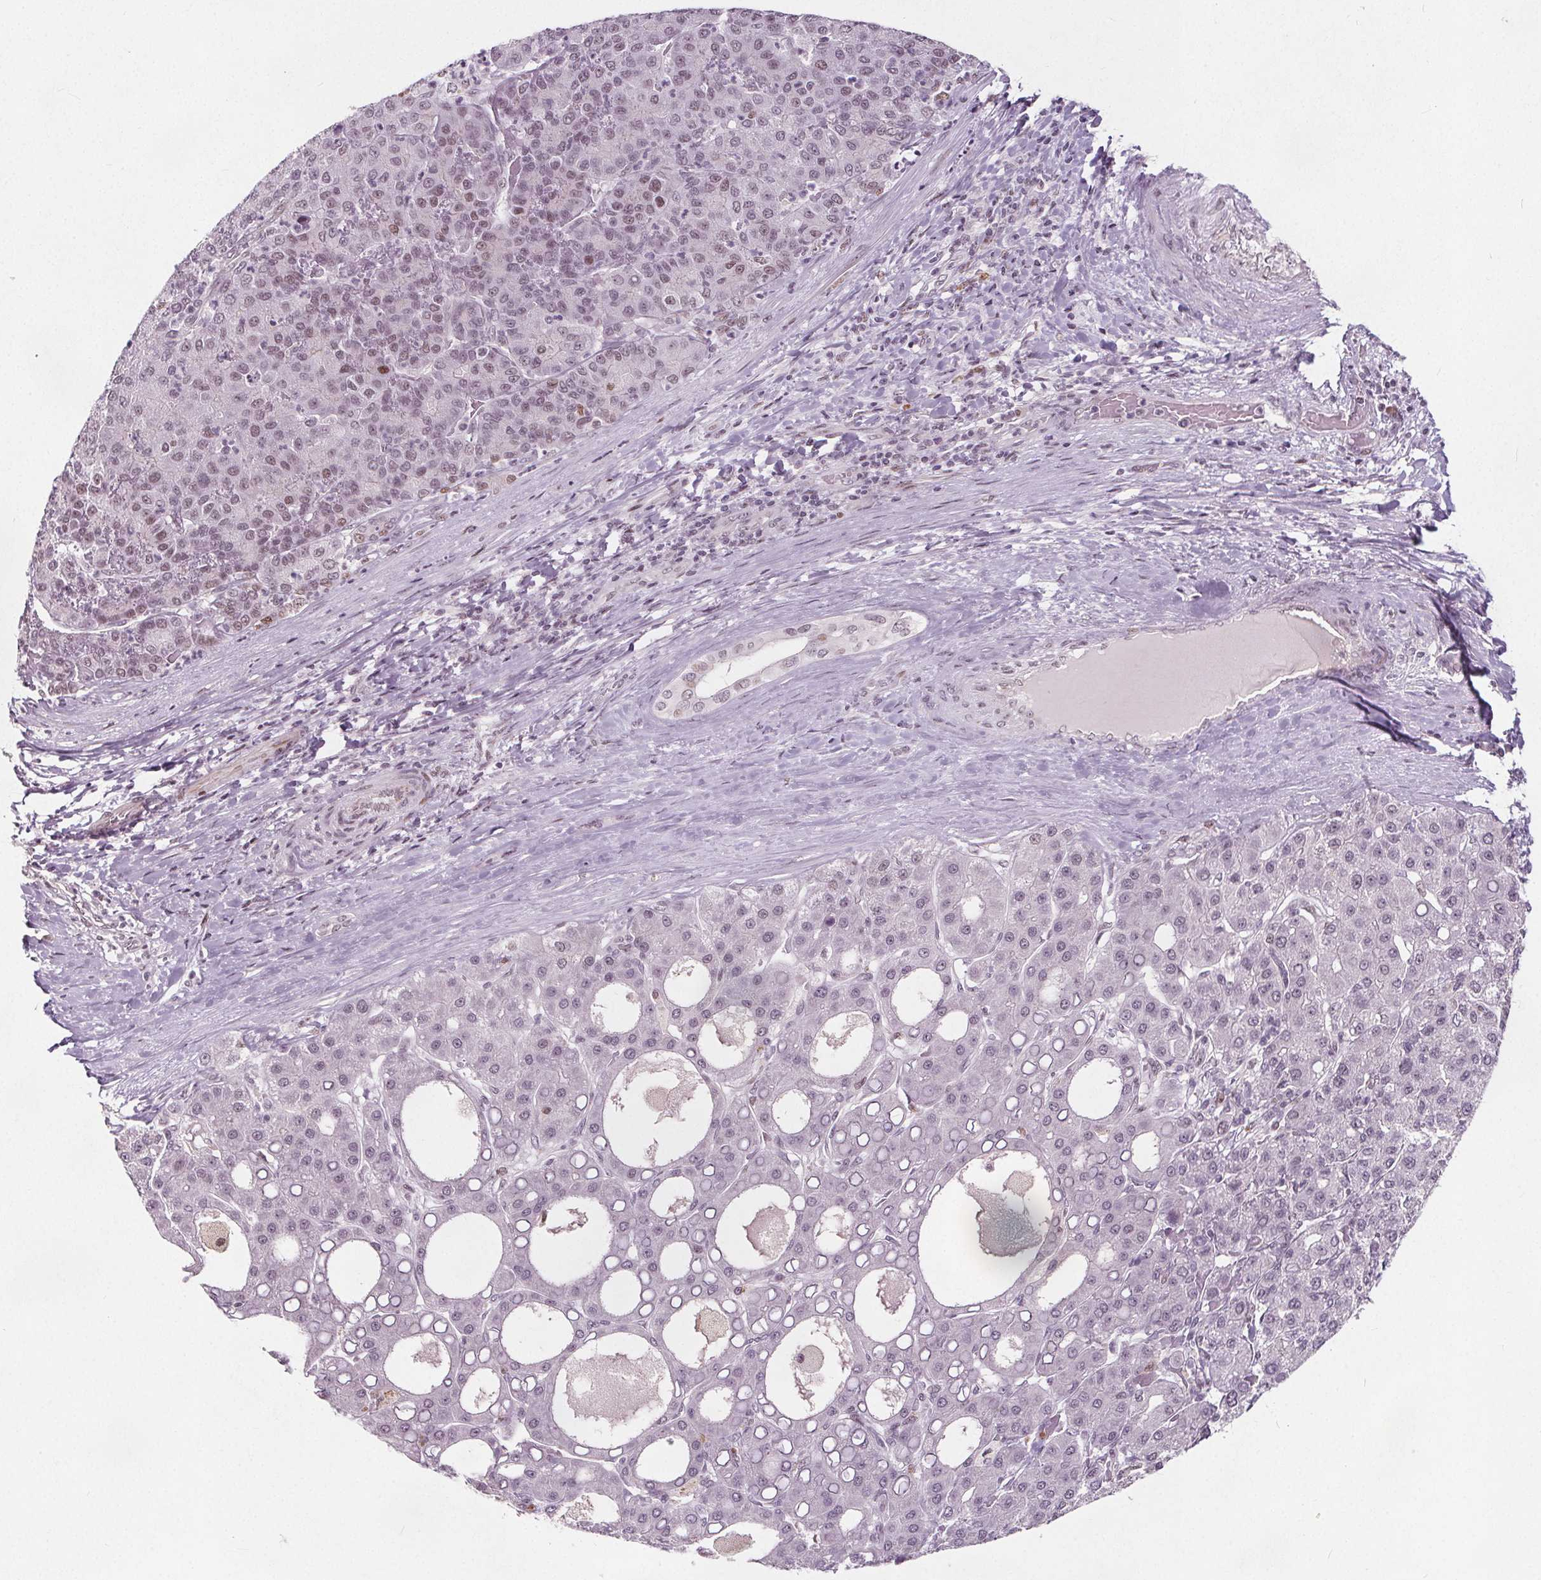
{"staining": {"intensity": "negative", "quantity": "none", "location": "none"}, "tissue": "liver cancer", "cell_type": "Tumor cells", "image_type": "cancer", "snomed": [{"axis": "morphology", "description": "Carcinoma, Hepatocellular, NOS"}, {"axis": "topography", "description": "Liver"}], "caption": "The immunohistochemistry (IHC) micrograph has no significant staining in tumor cells of liver hepatocellular carcinoma tissue. (Immunohistochemistry, brightfield microscopy, high magnification).", "gene": "TAF6L", "patient": {"sex": "male", "age": 65}}